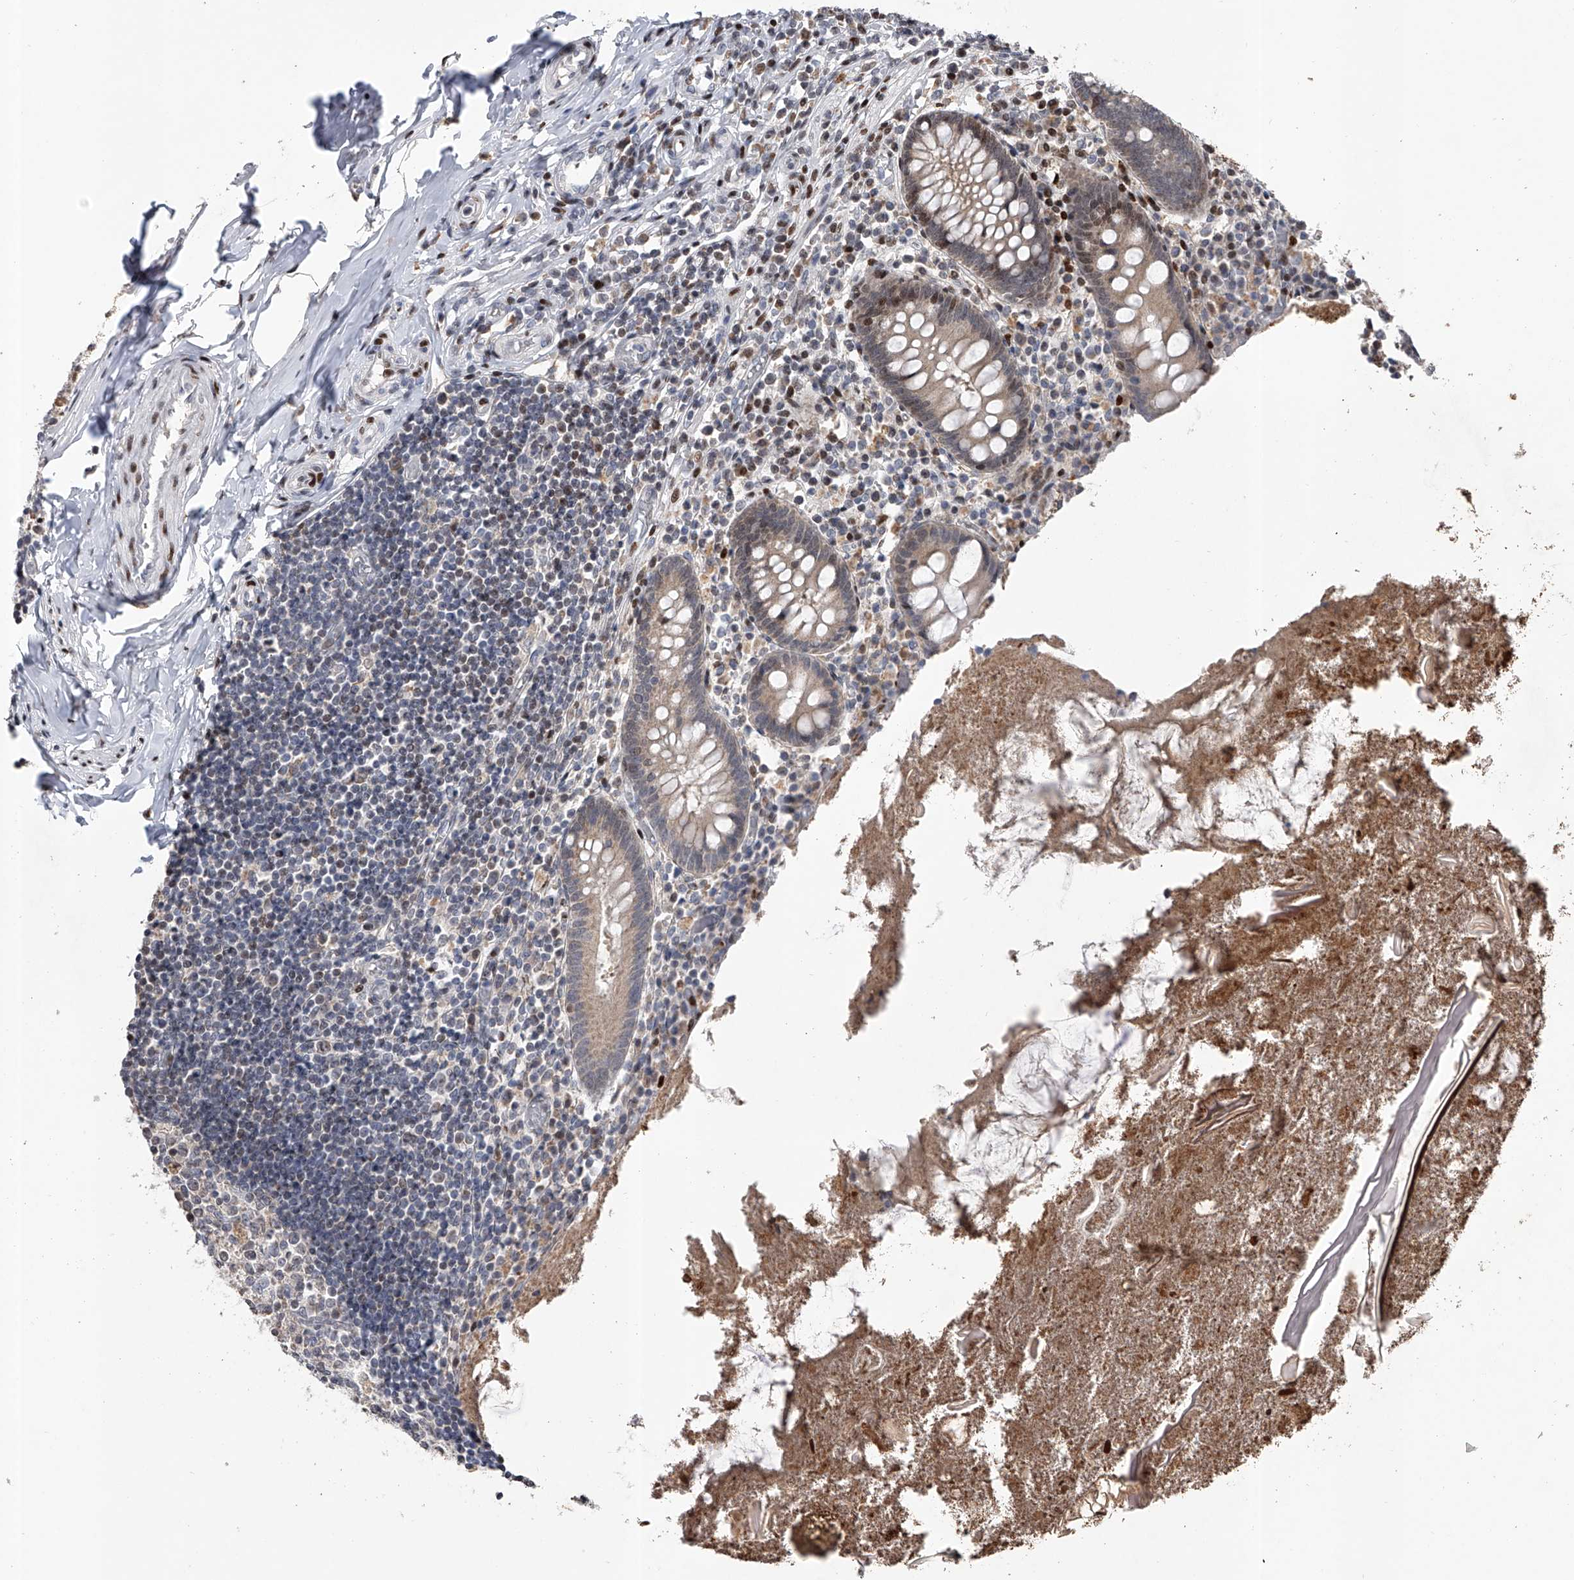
{"staining": {"intensity": "negative", "quantity": "none", "location": "none"}, "tissue": "appendix", "cell_type": "Glandular cells", "image_type": "normal", "snomed": [{"axis": "morphology", "description": "Normal tissue, NOS"}, {"axis": "topography", "description": "Appendix"}], "caption": "Glandular cells show no significant protein staining in normal appendix. Brightfield microscopy of IHC stained with DAB (3,3'-diaminobenzidine) (brown) and hematoxylin (blue), captured at high magnification.", "gene": "RWDD2A", "patient": {"sex": "female", "age": 17}}